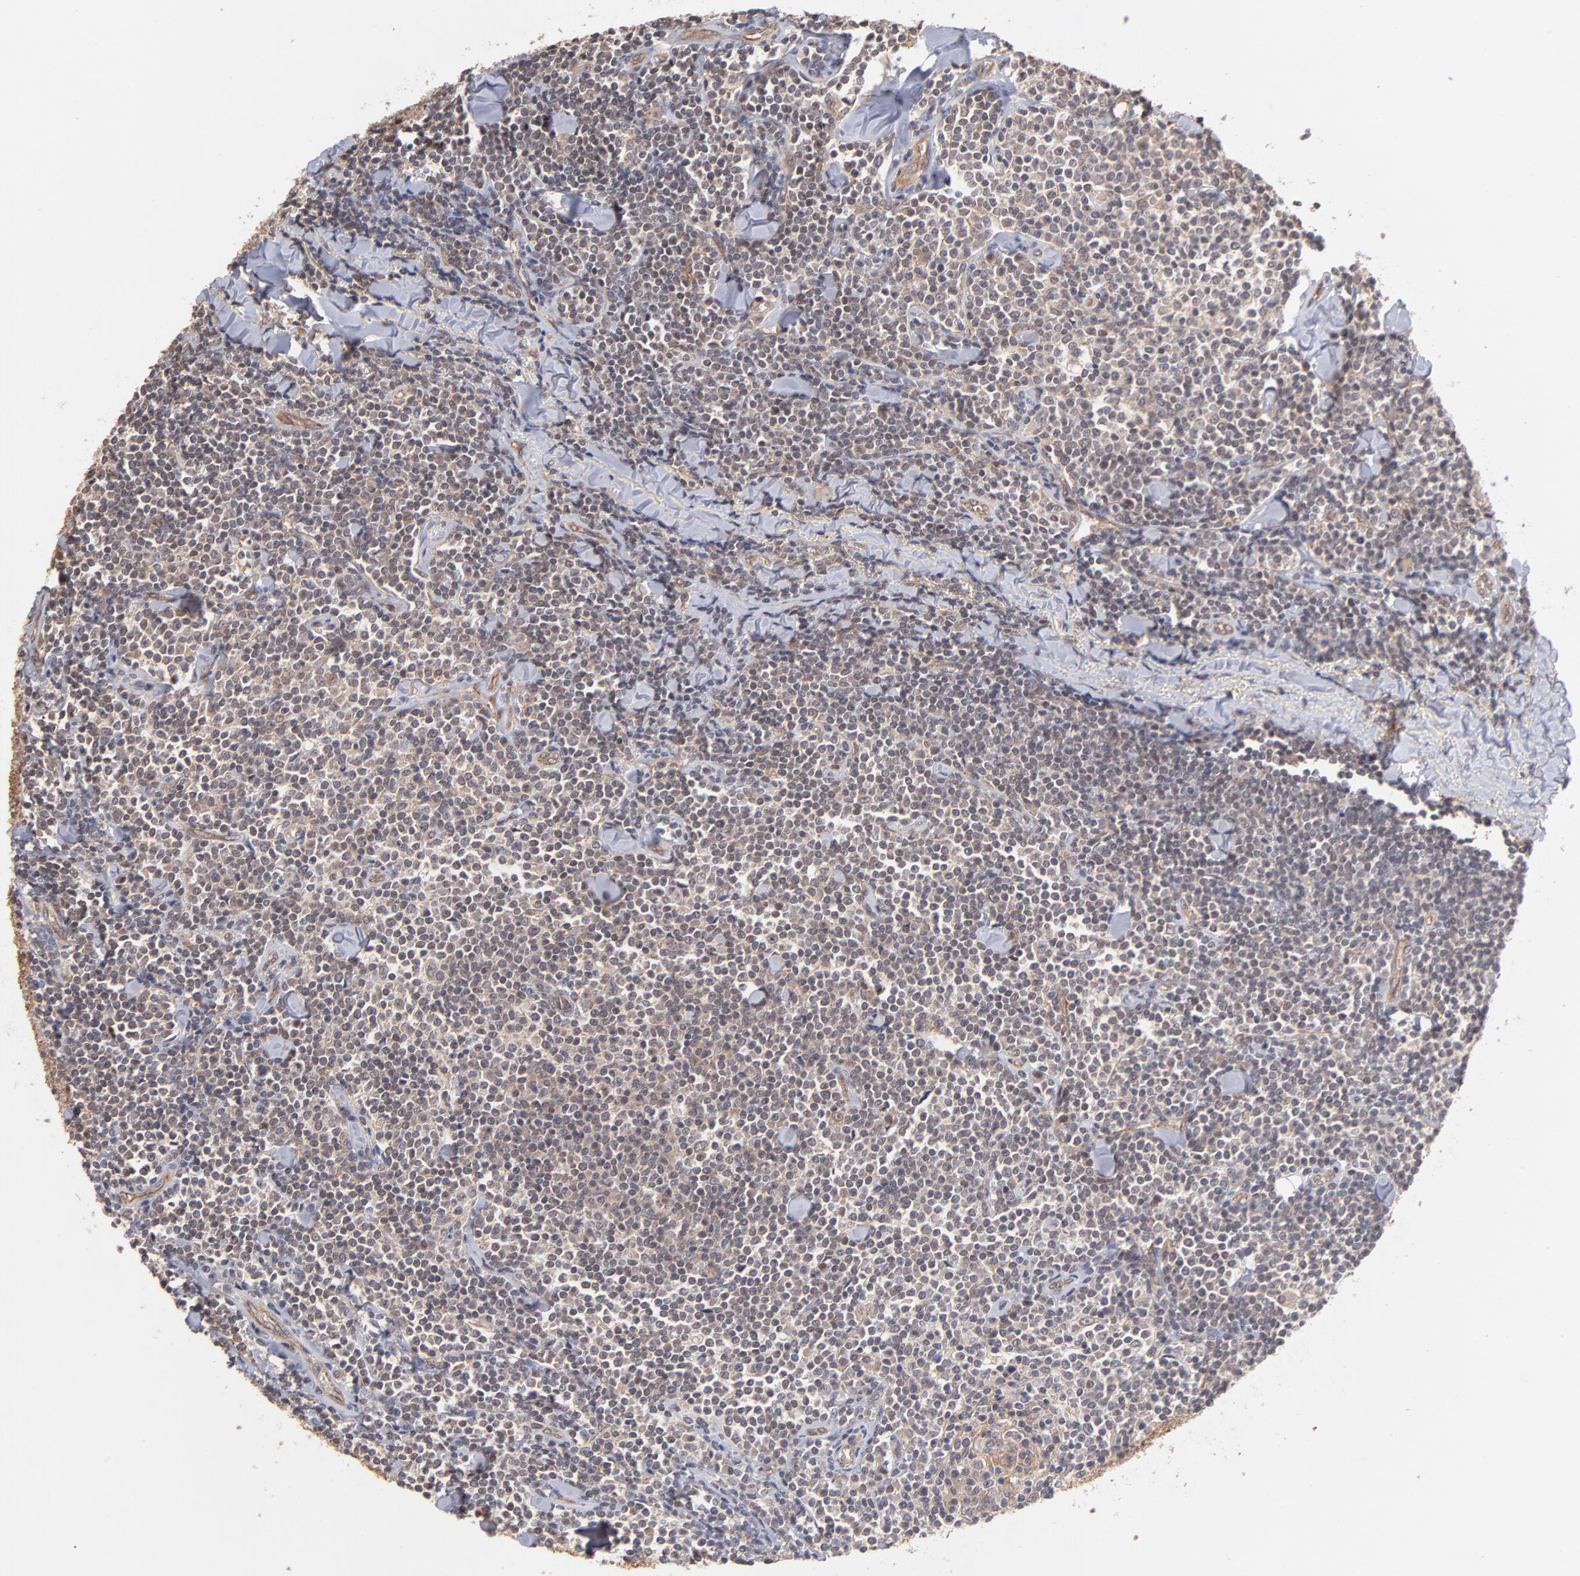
{"staining": {"intensity": "weak", "quantity": ">75%", "location": "cytoplasmic/membranous"}, "tissue": "lymphoma", "cell_type": "Tumor cells", "image_type": "cancer", "snomed": [{"axis": "morphology", "description": "Malignant lymphoma, non-Hodgkin's type, Low grade"}, {"axis": "topography", "description": "Soft tissue"}], "caption": "Immunohistochemical staining of human lymphoma displays weak cytoplasmic/membranous protein staining in approximately >75% of tumor cells.", "gene": "STAP2", "patient": {"sex": "male", "age": 92}}